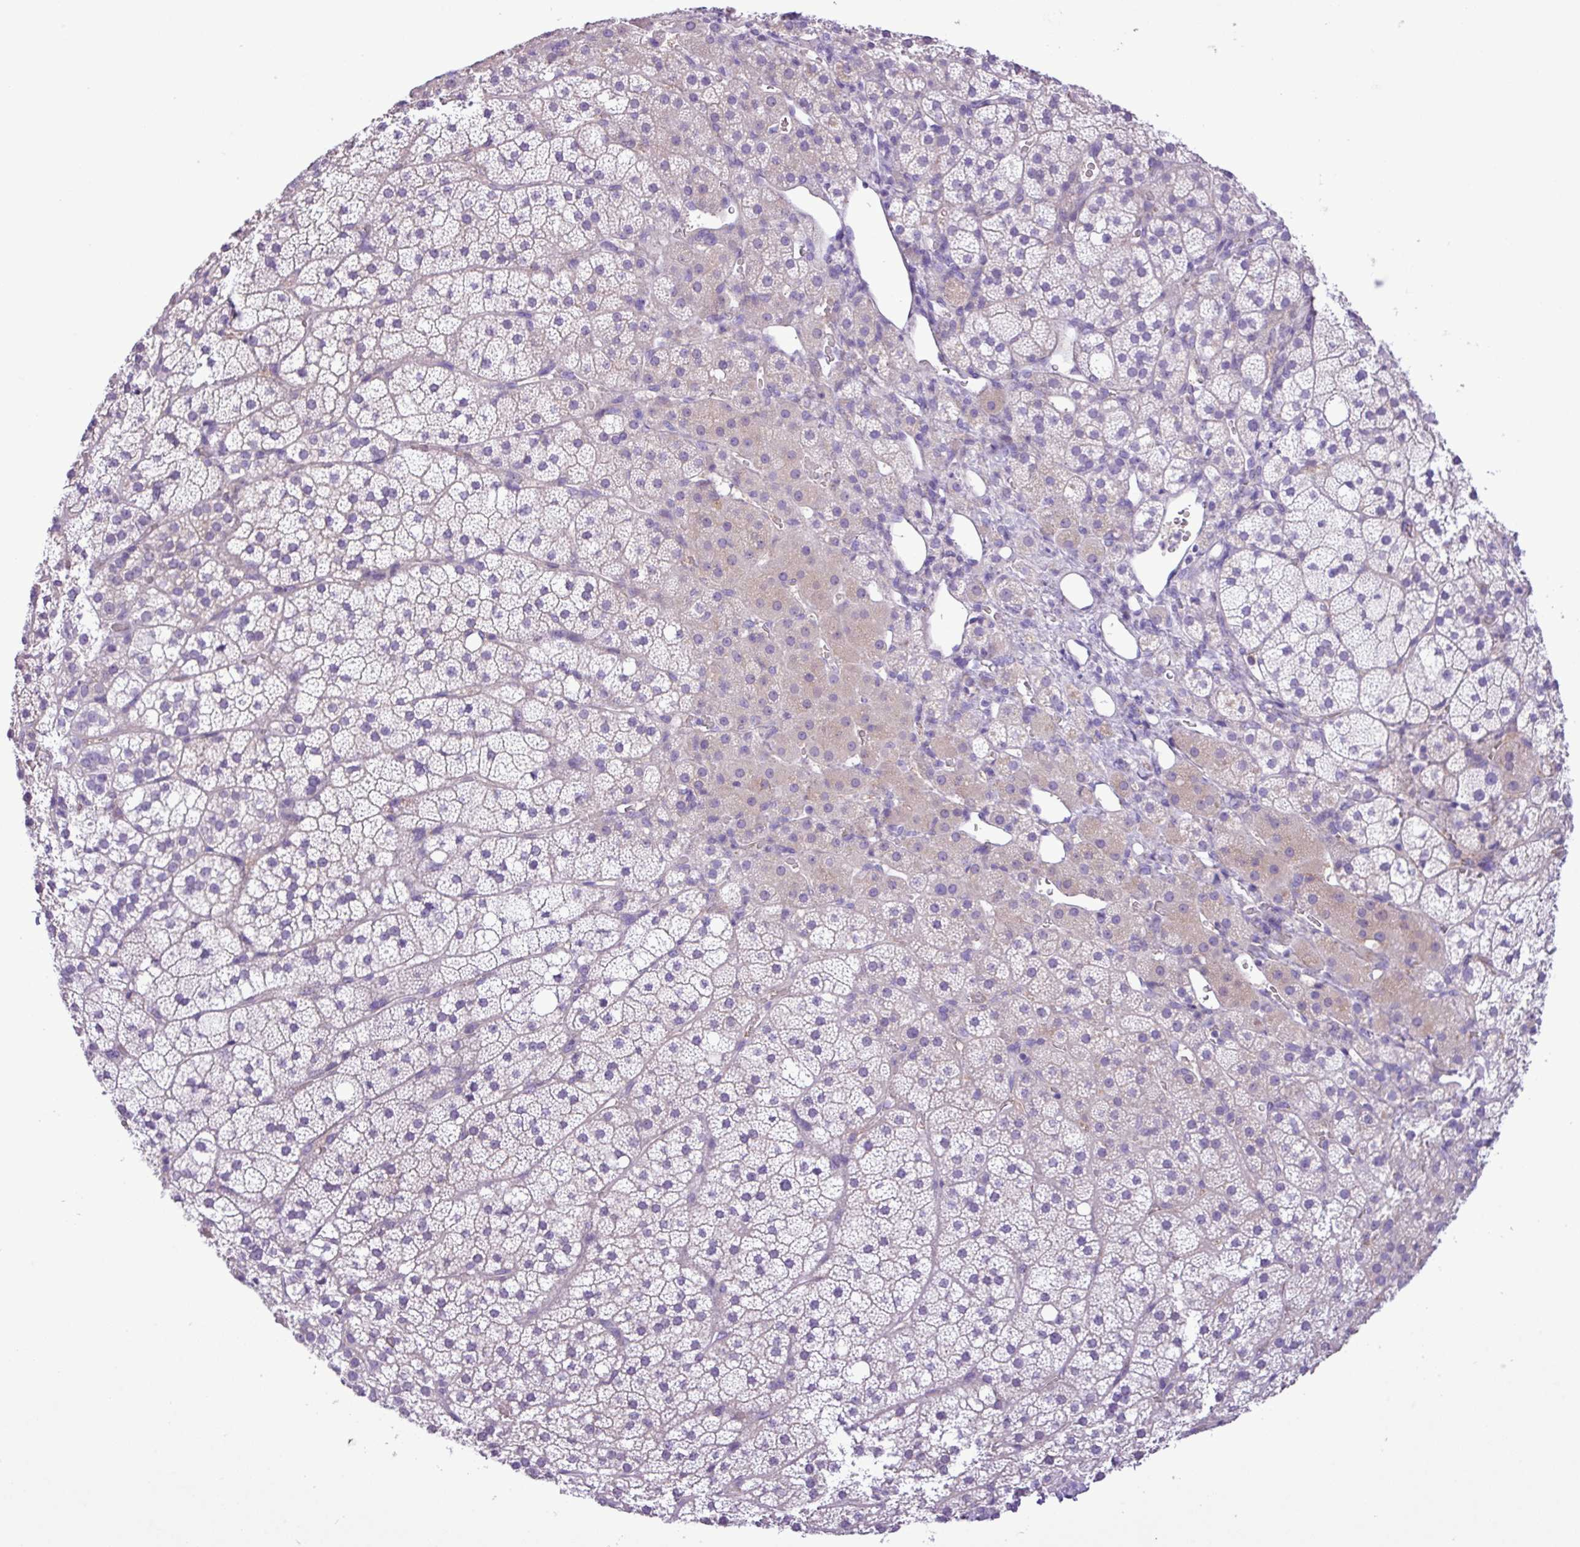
{"staining": {"intensity": "weak", "quantity": "<25%", "location": "cytoplasmic/membranous"}, "tissue": "adrenal gland", "cell_type": "Glandular cells", "image_type": "normal", "snomed": [{"axis": "morphology", "description": "Normal tissue, NOS"}, {"axis": "topography", "description": "Adrenal gland"}], "caption": "There is no significant positivity in glandular cells of adrenal gland. The staining is performed using DAB brown chromogen with nuclei counter-stained in using hematoxylin.", "gene": "ZNF334", "patient": {"sex": "male", "age": 53}}